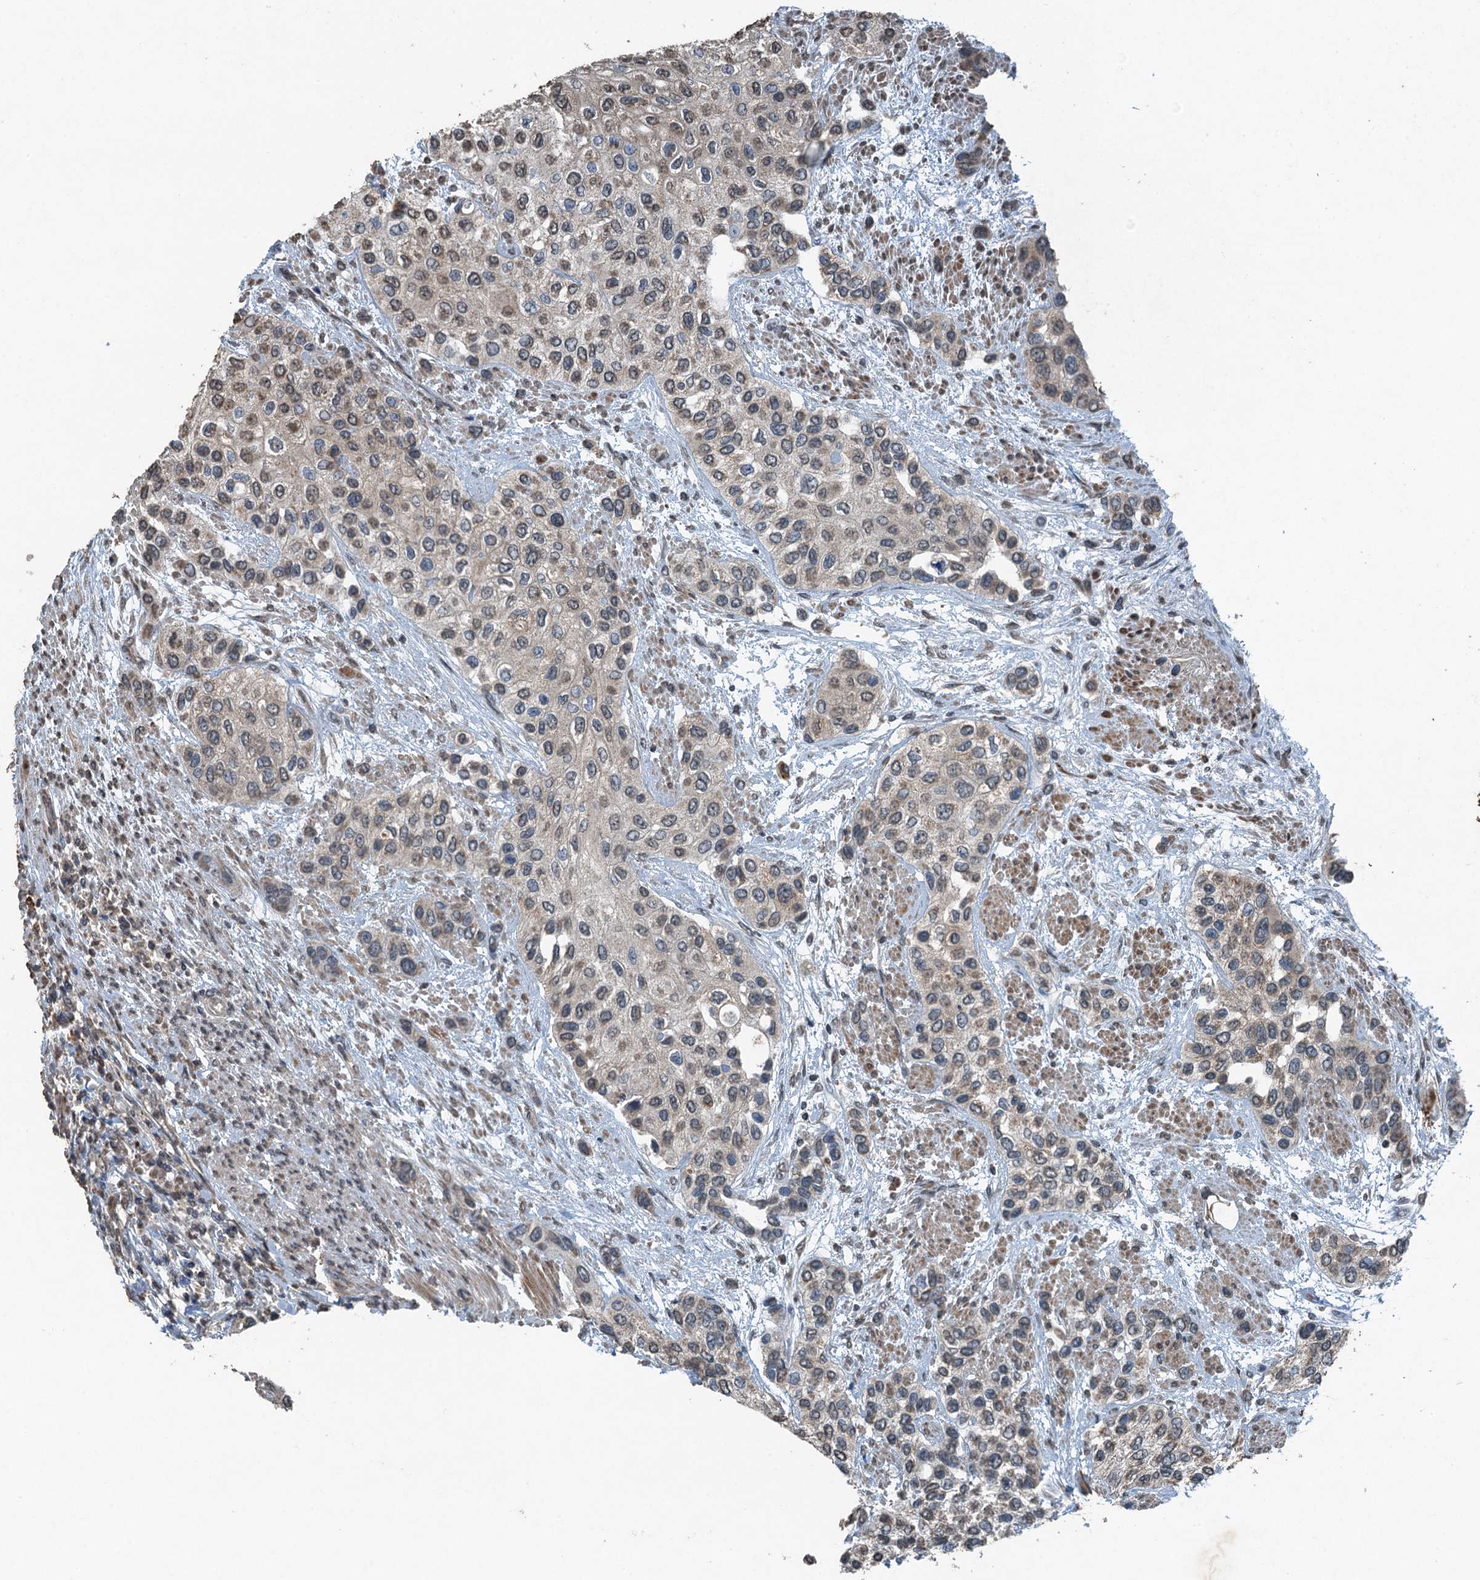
{"staining": {"intensity": "weak", "quantity": "<25%", "location": "cytoplasmic/membranous"}, "tissue": "urothelial cancer", "cell_type": "Tumor cells", "image_type": "cancer", "snomed": [{"axis": "morphology", "description": "Normal tissue, NOS"}, {"axis": "morphology", "description": "Urothelial carcinoma, High grade"}, {"axis": "topography", "description": "Vascular tissue"}, {"axis": "topography", "description": "Urinary bladder"}], "caption": "Immunohistochemistry of human urothelial cancer demonstrates no expression in tumor cells.", "gene": "TCTN1", "patient": {"sex": "female", "age": 56}}